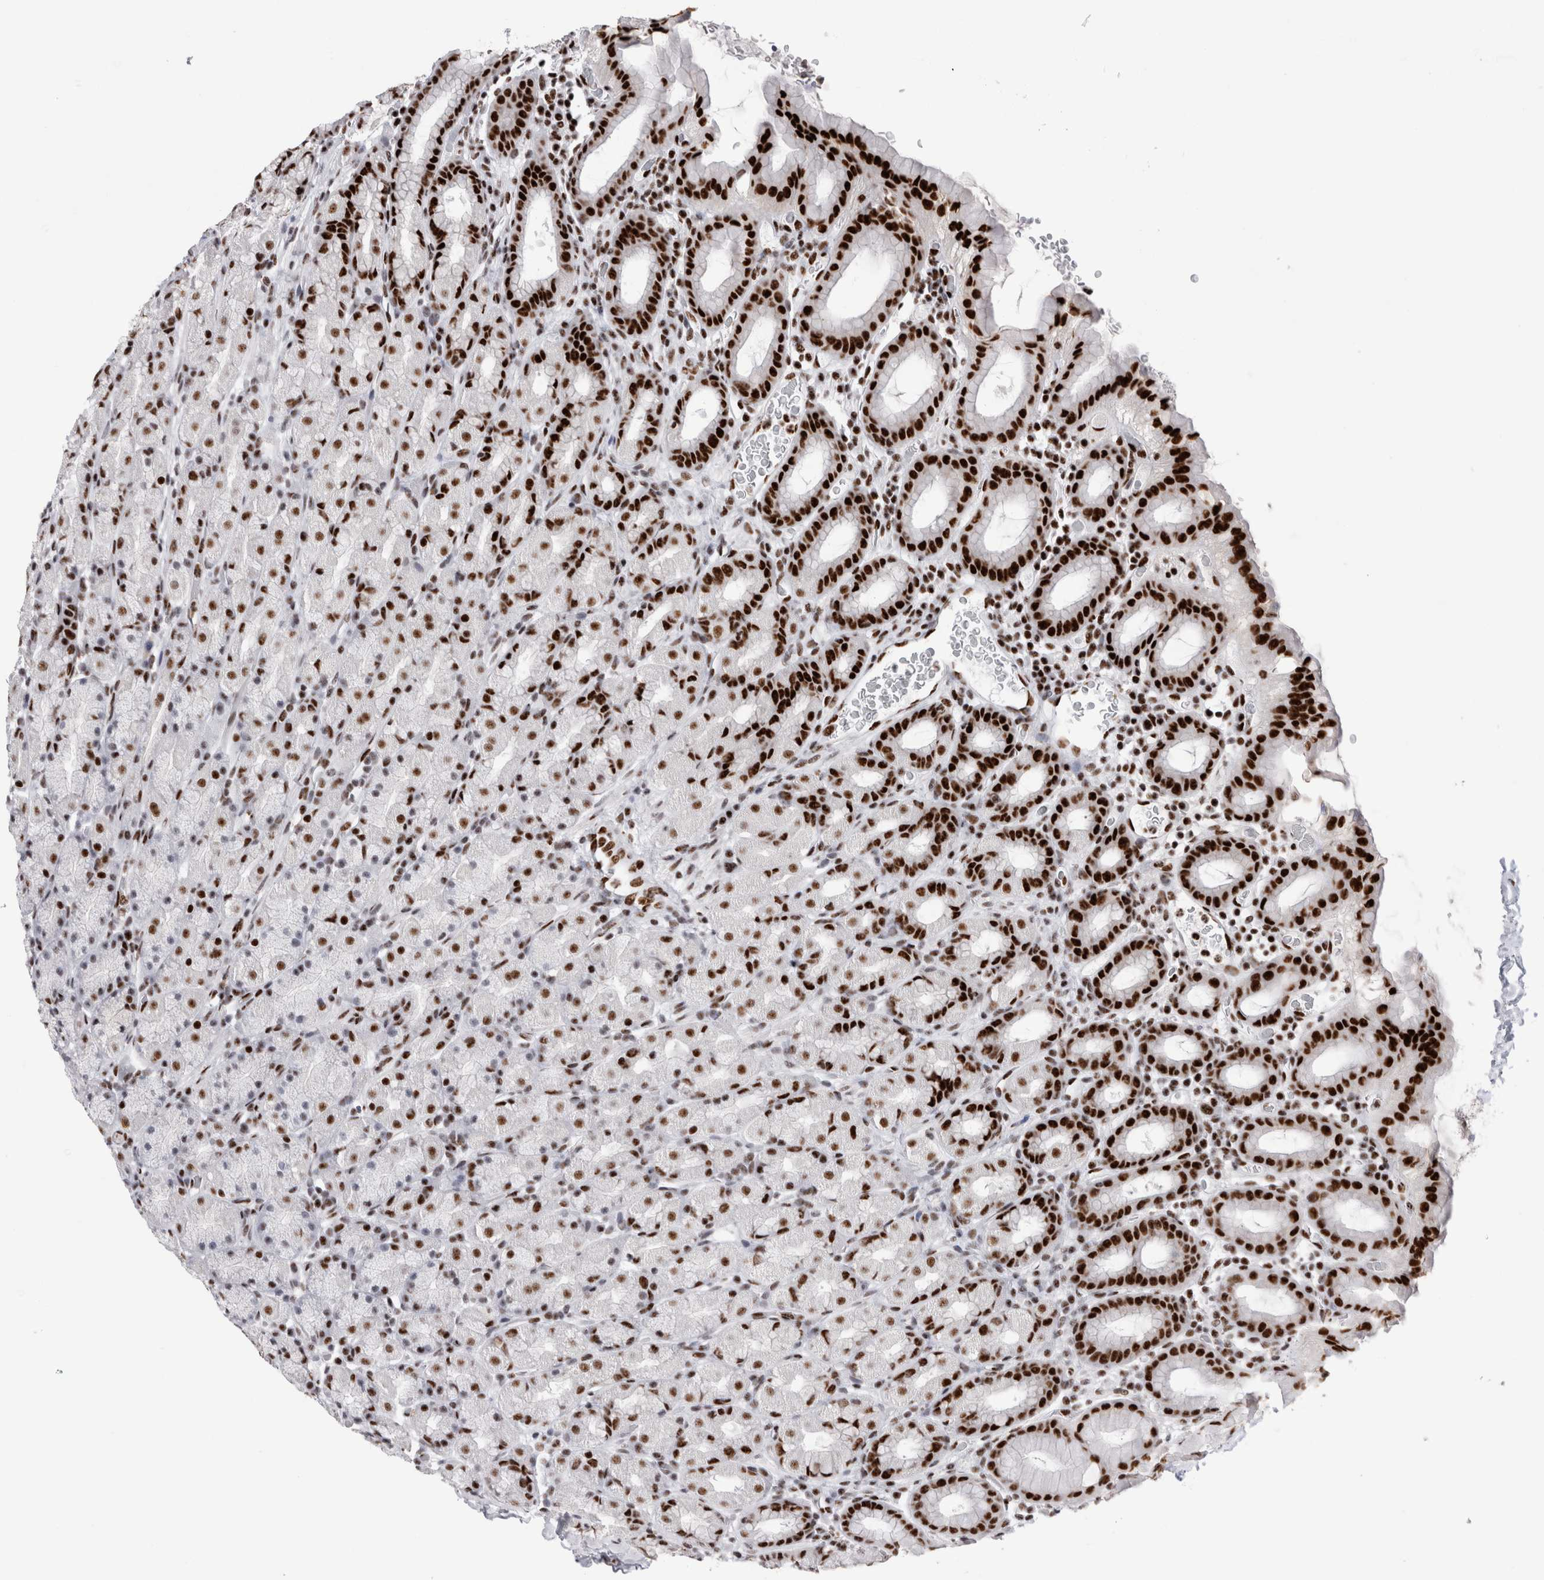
{"staining": {"intensity": "strong", "quantity": ">75%", "location": "nuclear"}, "tissue": "stomach", "cell_type": "Glandular cells", "image_type": "normal", "snomed": [{"axis": "morphology", "description": "Normal tissue, NOS"}, {"axis": "topography", "description": "Stomach, upper"}], "caption": "Strong nuclear protein staining is present in about >75% of glandular cells in stomach.", "gene": "RBM6", "patient": {"sex": "male", "age": 68}}